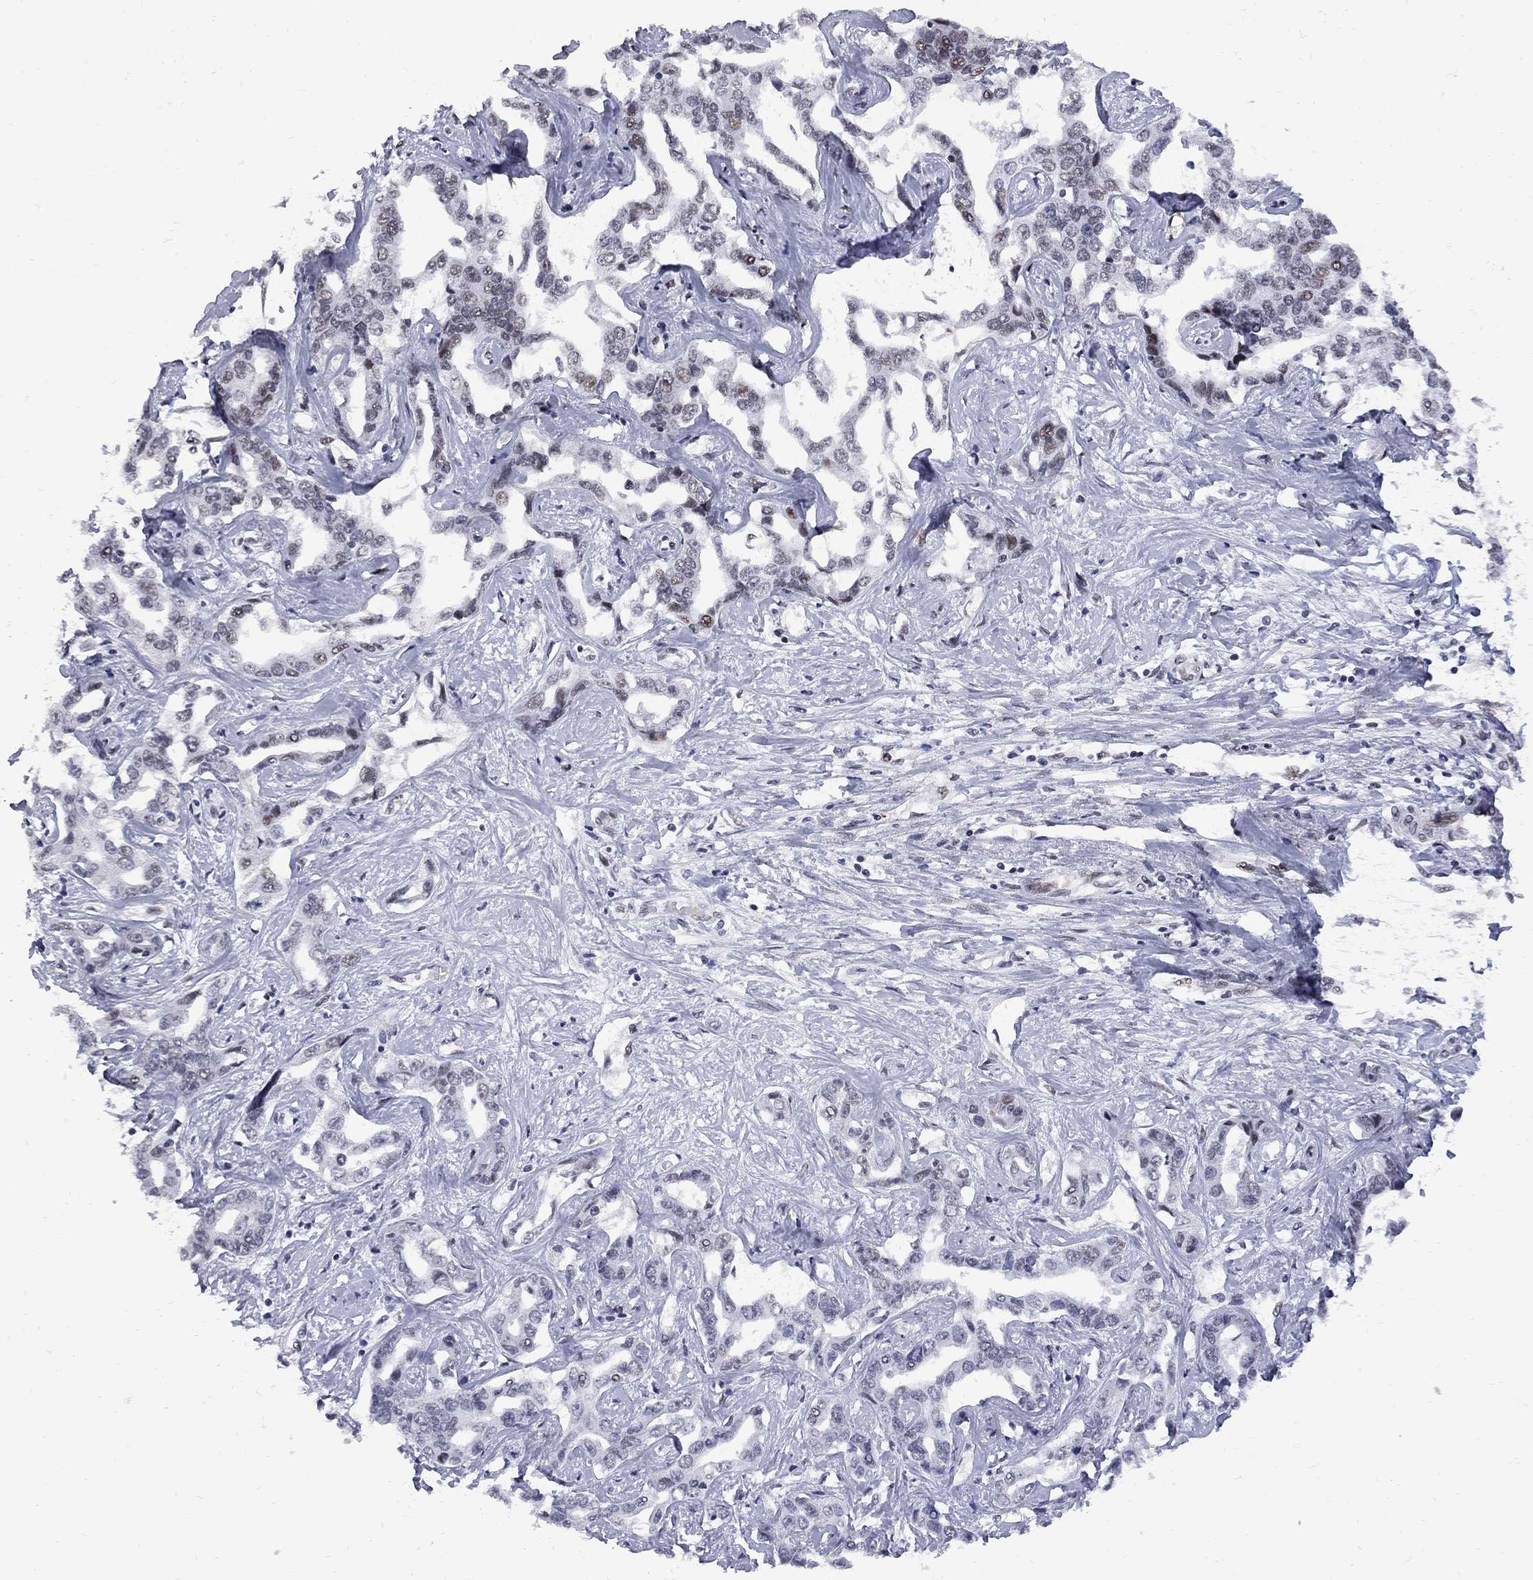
{"staining": {"intensity": "weak", "quantity": "<25%", "location": "nuclear"}, "tissue": "liver cancer", "cell_type": "Tumor cells", "image_type": "cancer", "snomed": [{"axis": "morphology", "description": "Cholangiocarcinoma"}, {"axis": "topography", "description": "Liver"}], "caption": "Immunohistochemistry of cholangiocarcinoma (liver) displays no staining in tumor cells.", "gene": "ZBTB47", "patient": {"sex": "male", "age": 59}}